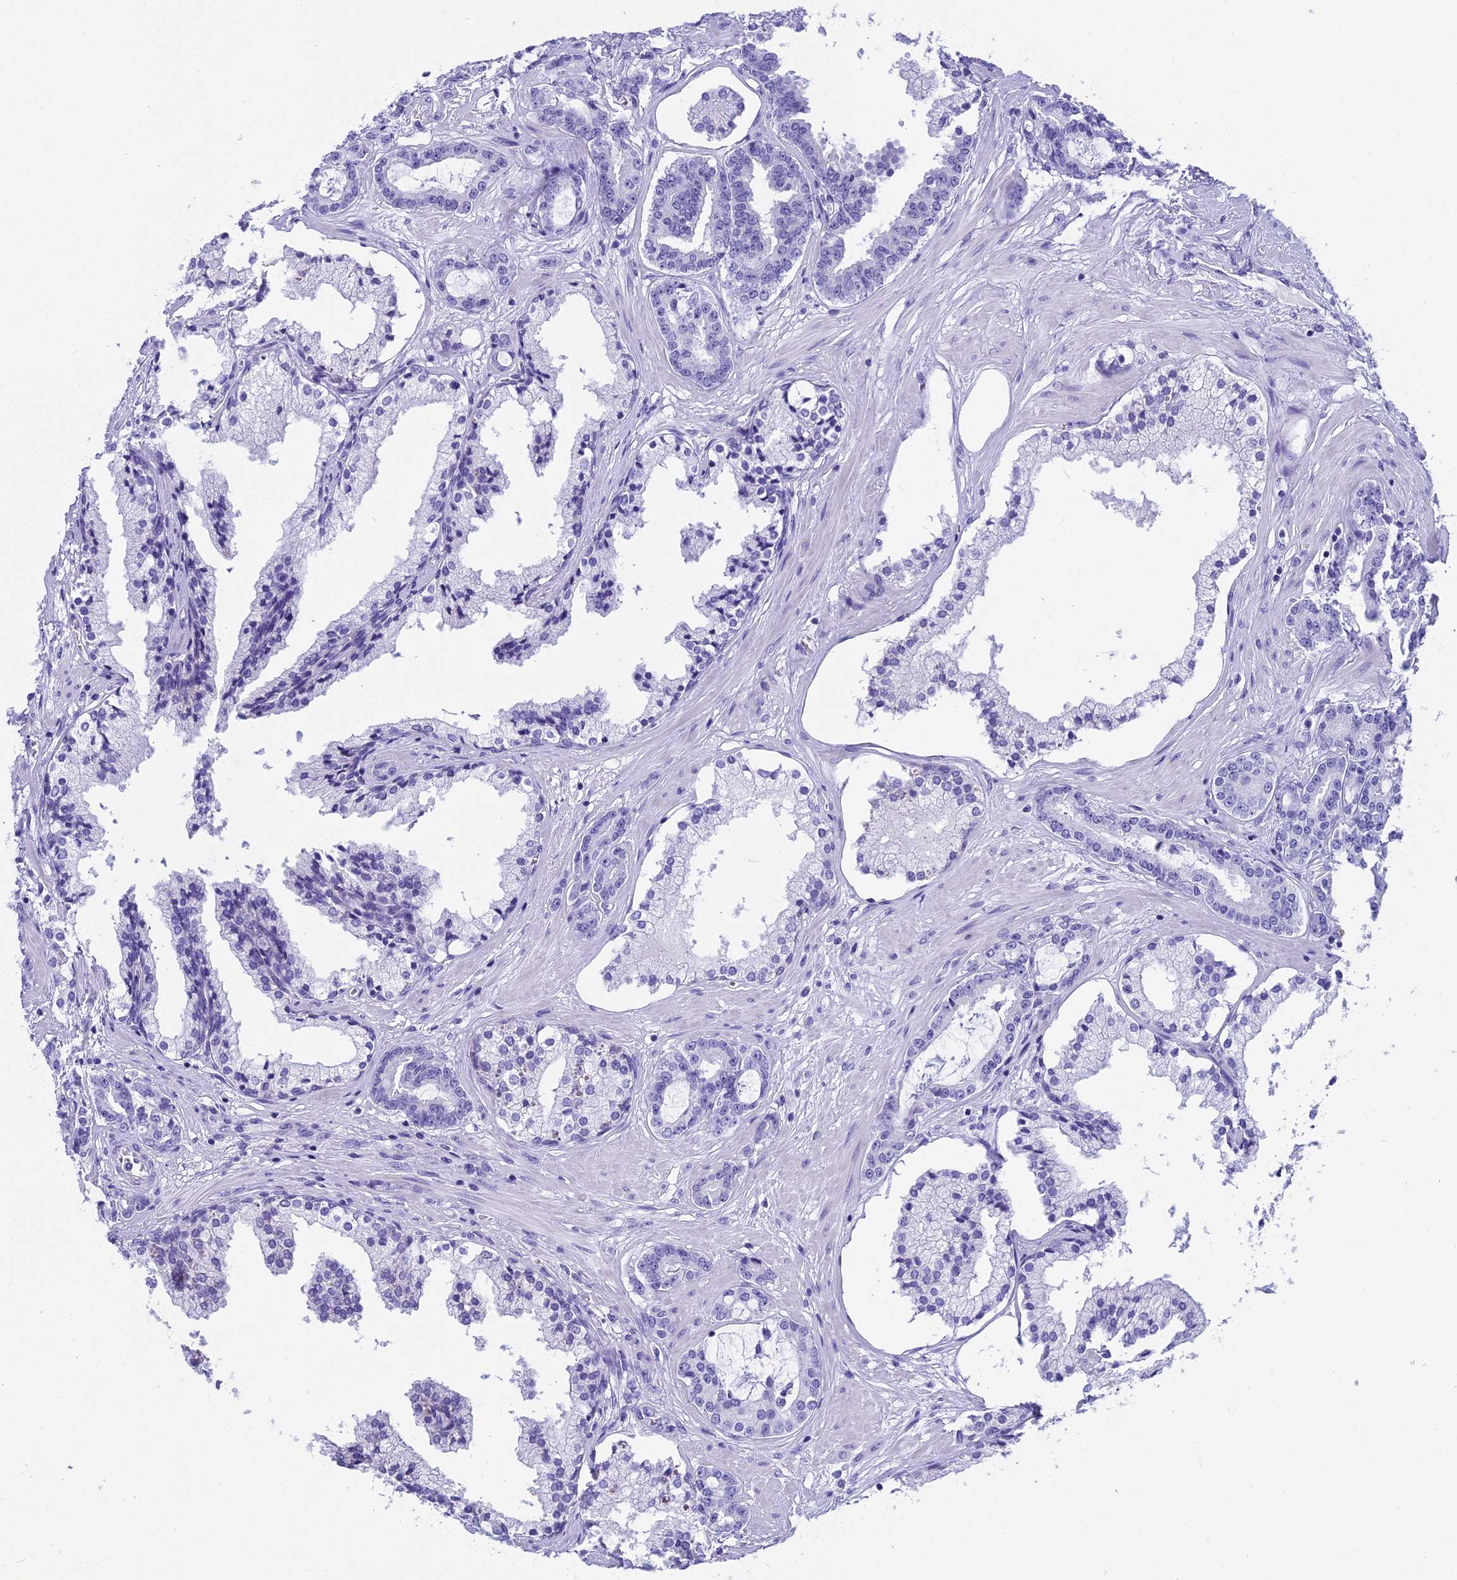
{"staining": {"intensity": "negative", "quantity": "none", "location": "none"}, "tissue": "prostate cancer", "cell_type": "Tumor cells", "image_type": "cancer", "snomed": [{"axis": "morphology", "description": "Adenocarcinoma, High grade"}, {"axis": "topography", "description": "Prostate"}], "caption": "Tumor cells show no significant expression in adenocarcinoma (high-grade) (prostate).", "gene": "KCTD14", "patient": {"sex": "male", "age": 58}}